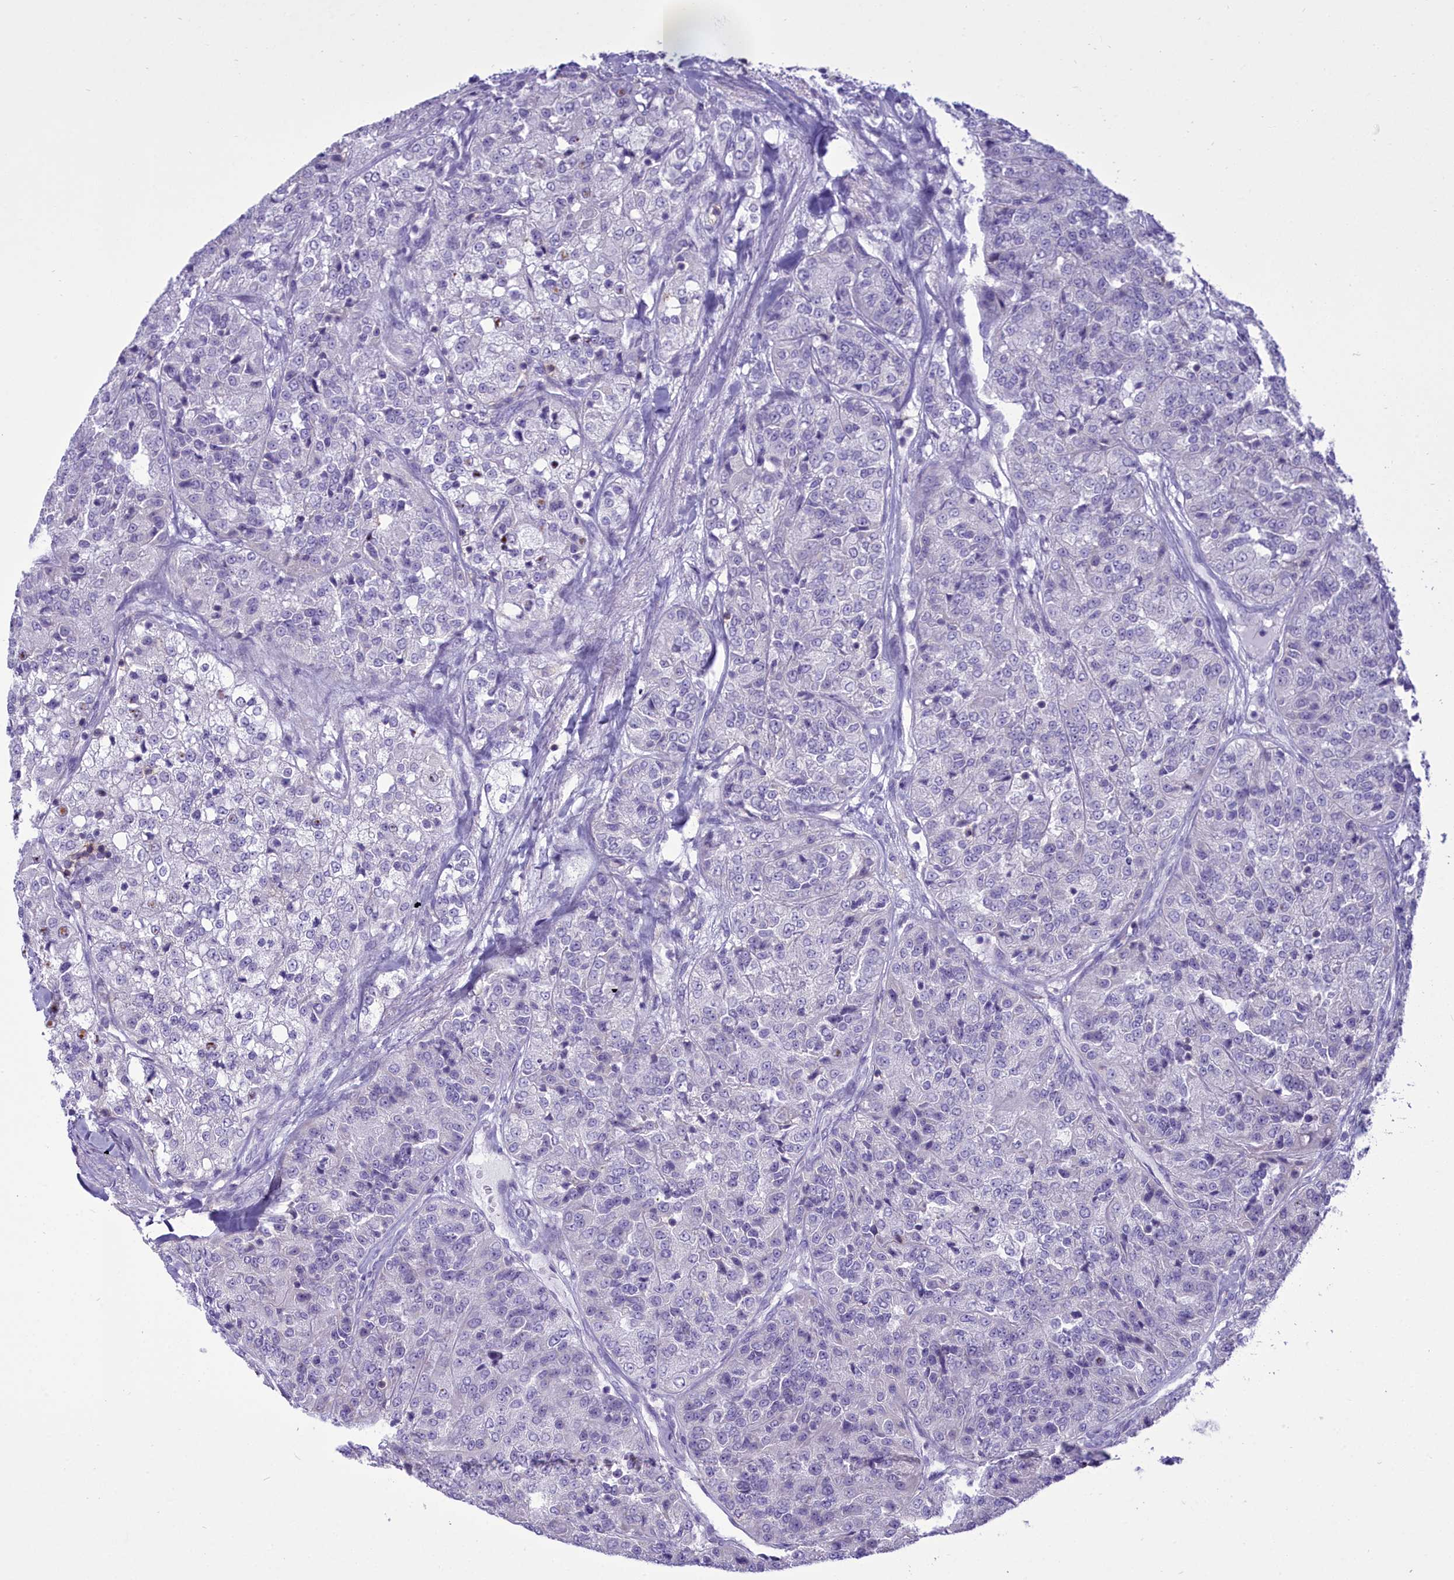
{"staining": {"intensity": "negative", "quantity": "none", "location": "none"}, "tissue": "renal cancer", "cell_type": "Tumor cells", "image_type": "cancer", "snomed": [{"axis": "morphology", "description": "Adenocarcinoma, NOS"}, {"axis": "topography", "description": "Kidney"}], "caption": "Protein analysis of renal adenocarcinoma shows no significant positivity in tumor cells.", "gene": "CD5", "patient": {"sex": "female", "age": 63}}